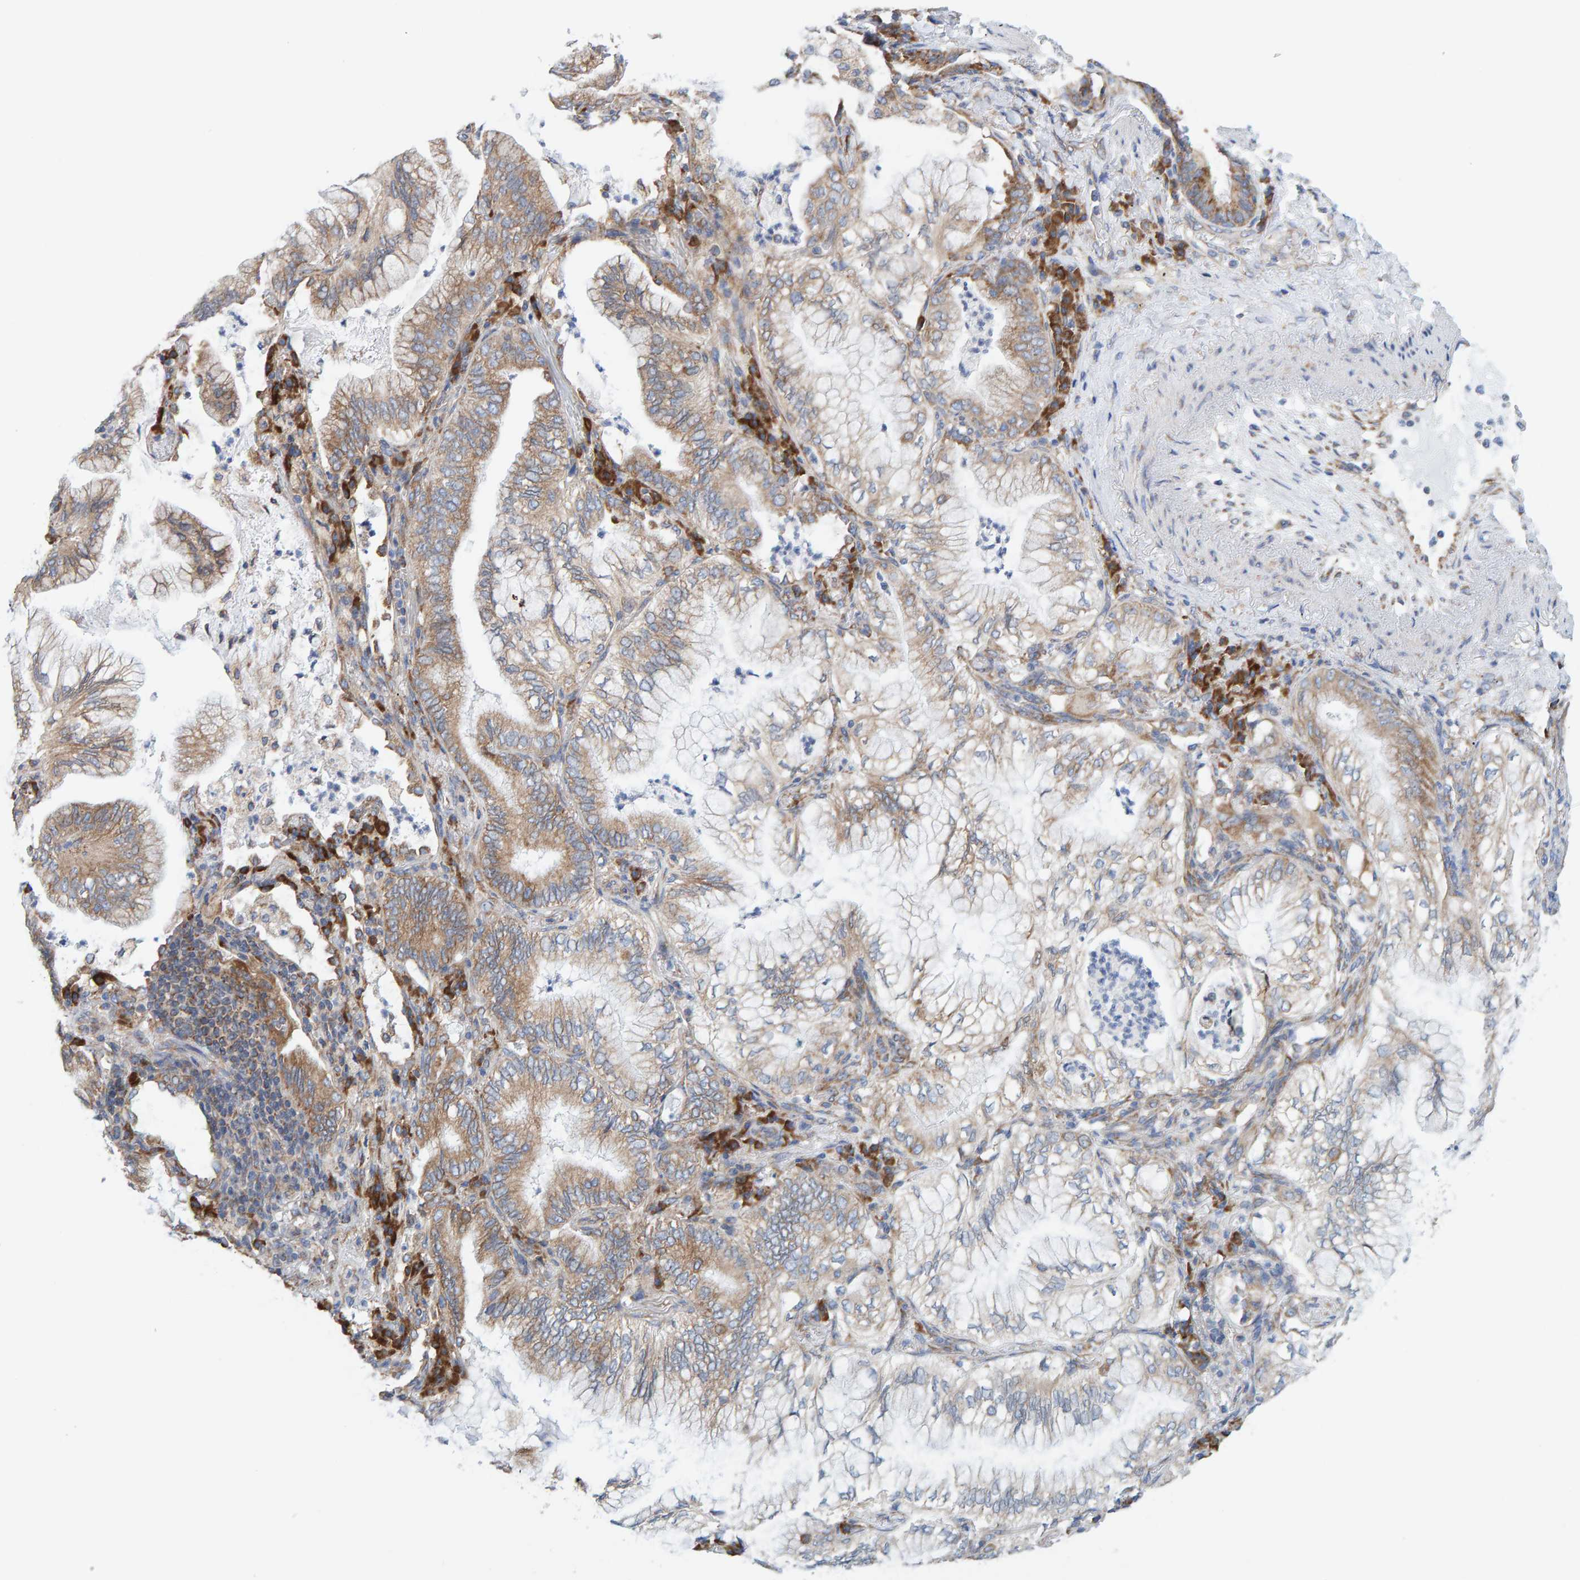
{"staining": {"intensity": "weak", "quantity": ">75%", "location": "cytoplasmic/membranous"}, "tissue": "lung cancer", "cell_type": "Tumor cells", "image_type": "cancer", "snomed": [{"axis": "morphology", "description": "Adenocarcinoma, NOS"}, {"axis": "topography", "description": "Lung"}], "caption": "Adenocarcinoma (lung) stained with a brown dye displays weak cytoplasmic/membranous positive positivity in about >75% of tumor cells.", "gene": "CDK5RAP3", "patient": {"sex": "female", "age": 70}}